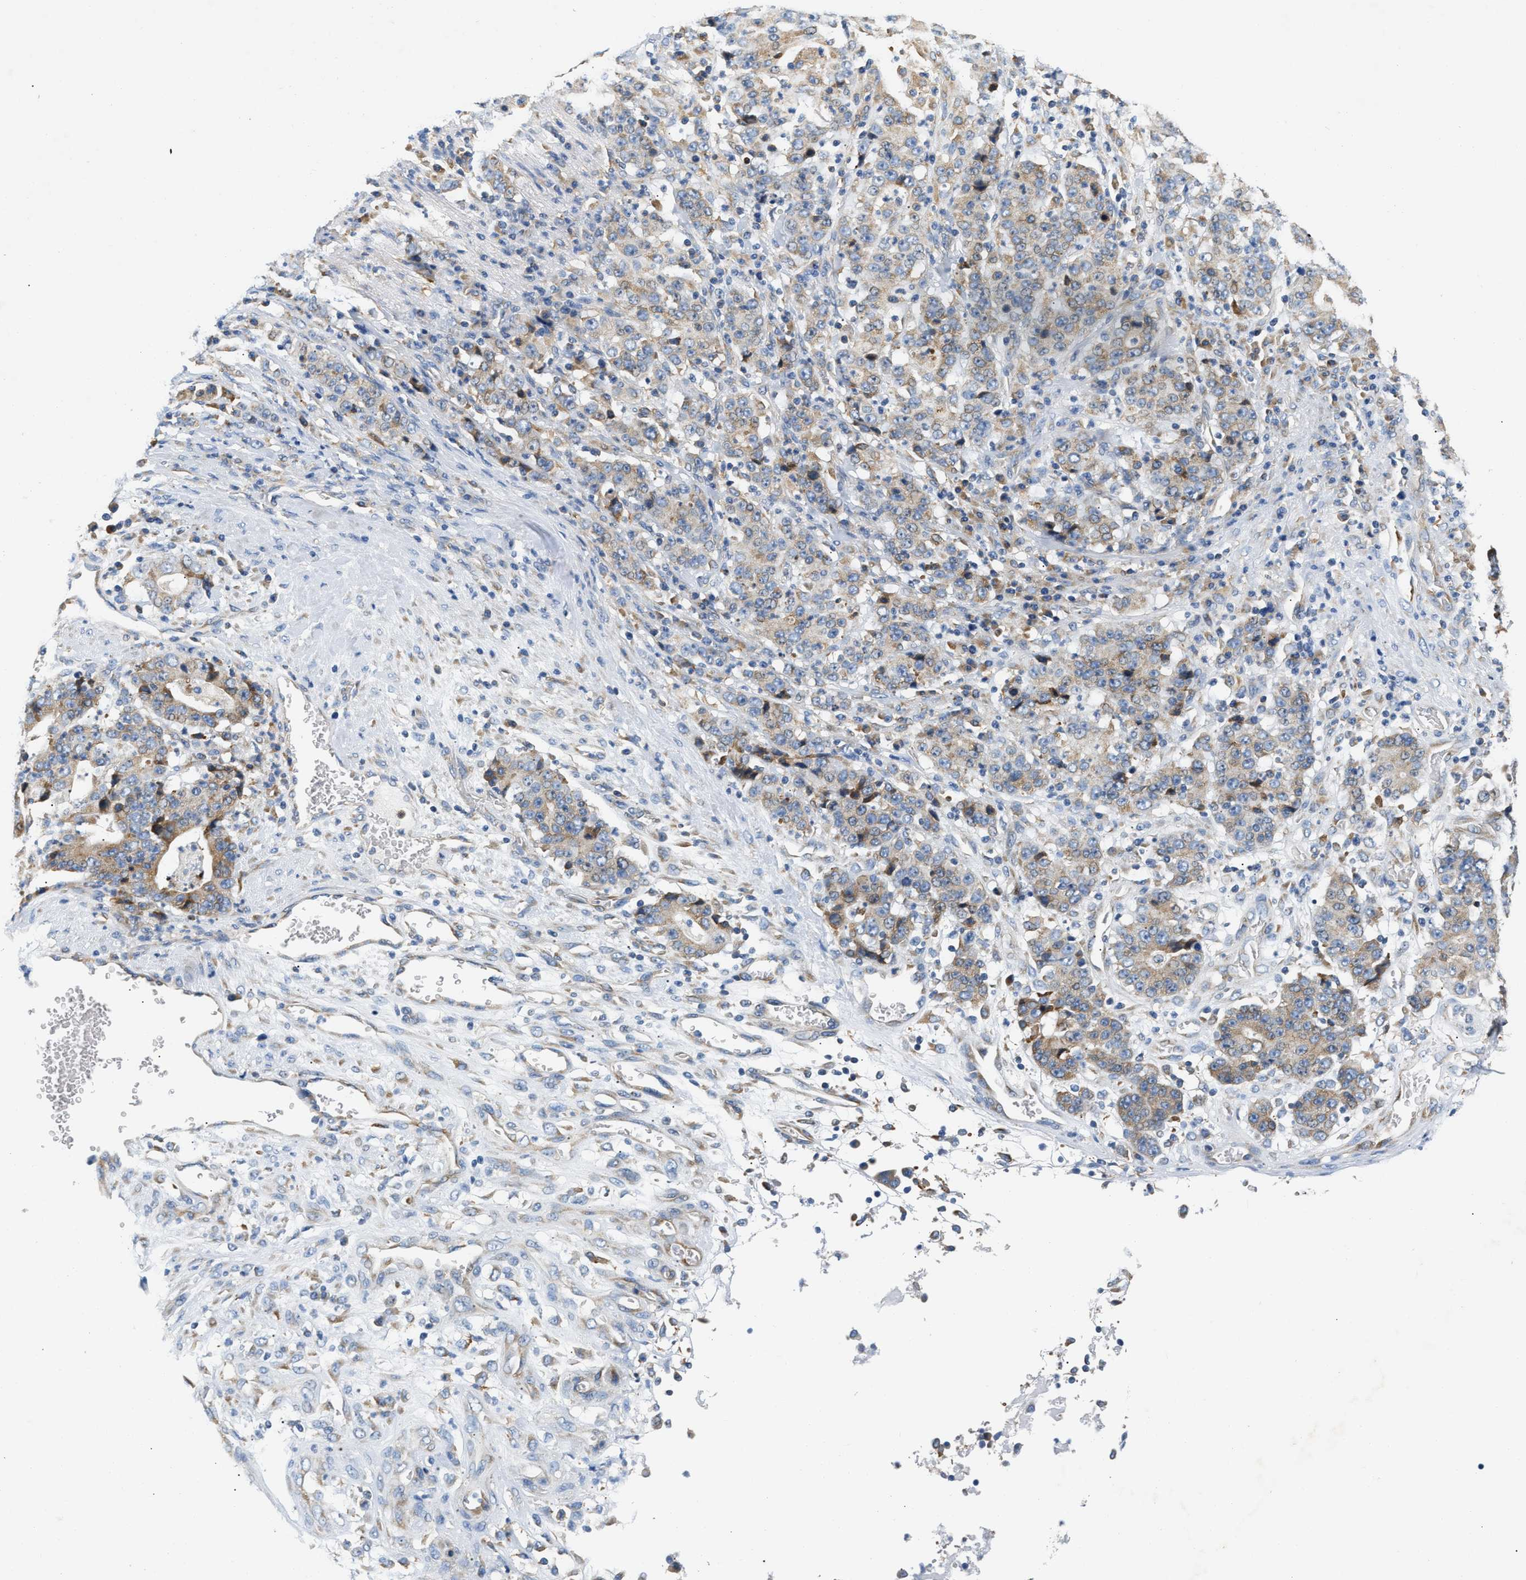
{"staining": {"intensity": "weak", "quantity": "25%-75%", "location": "cytoplasmic/membranous"}, "tissue": "stomach cancer", "cell_type": "Tumor cells", "image_type": "cancer", "snomed": [{"axis": "morphology", "description": "Normal tissue, NOS"}, {"axis": "morphology", "description": "Adenocarcinoma, NOS"}, {"axis": "topography", "description": "Stomach, upper"}, {"axis": "topography", "description": "Stomach"}], "caption": "Stomach adenocarcinoma was stained to show a protein in brown. There is low levels of weak cytoplasmic/membranous positivity in about 25%-75% of tumor cells.", "gene": "HDHD3", "patient": {"sex": "male", "age": 59}}